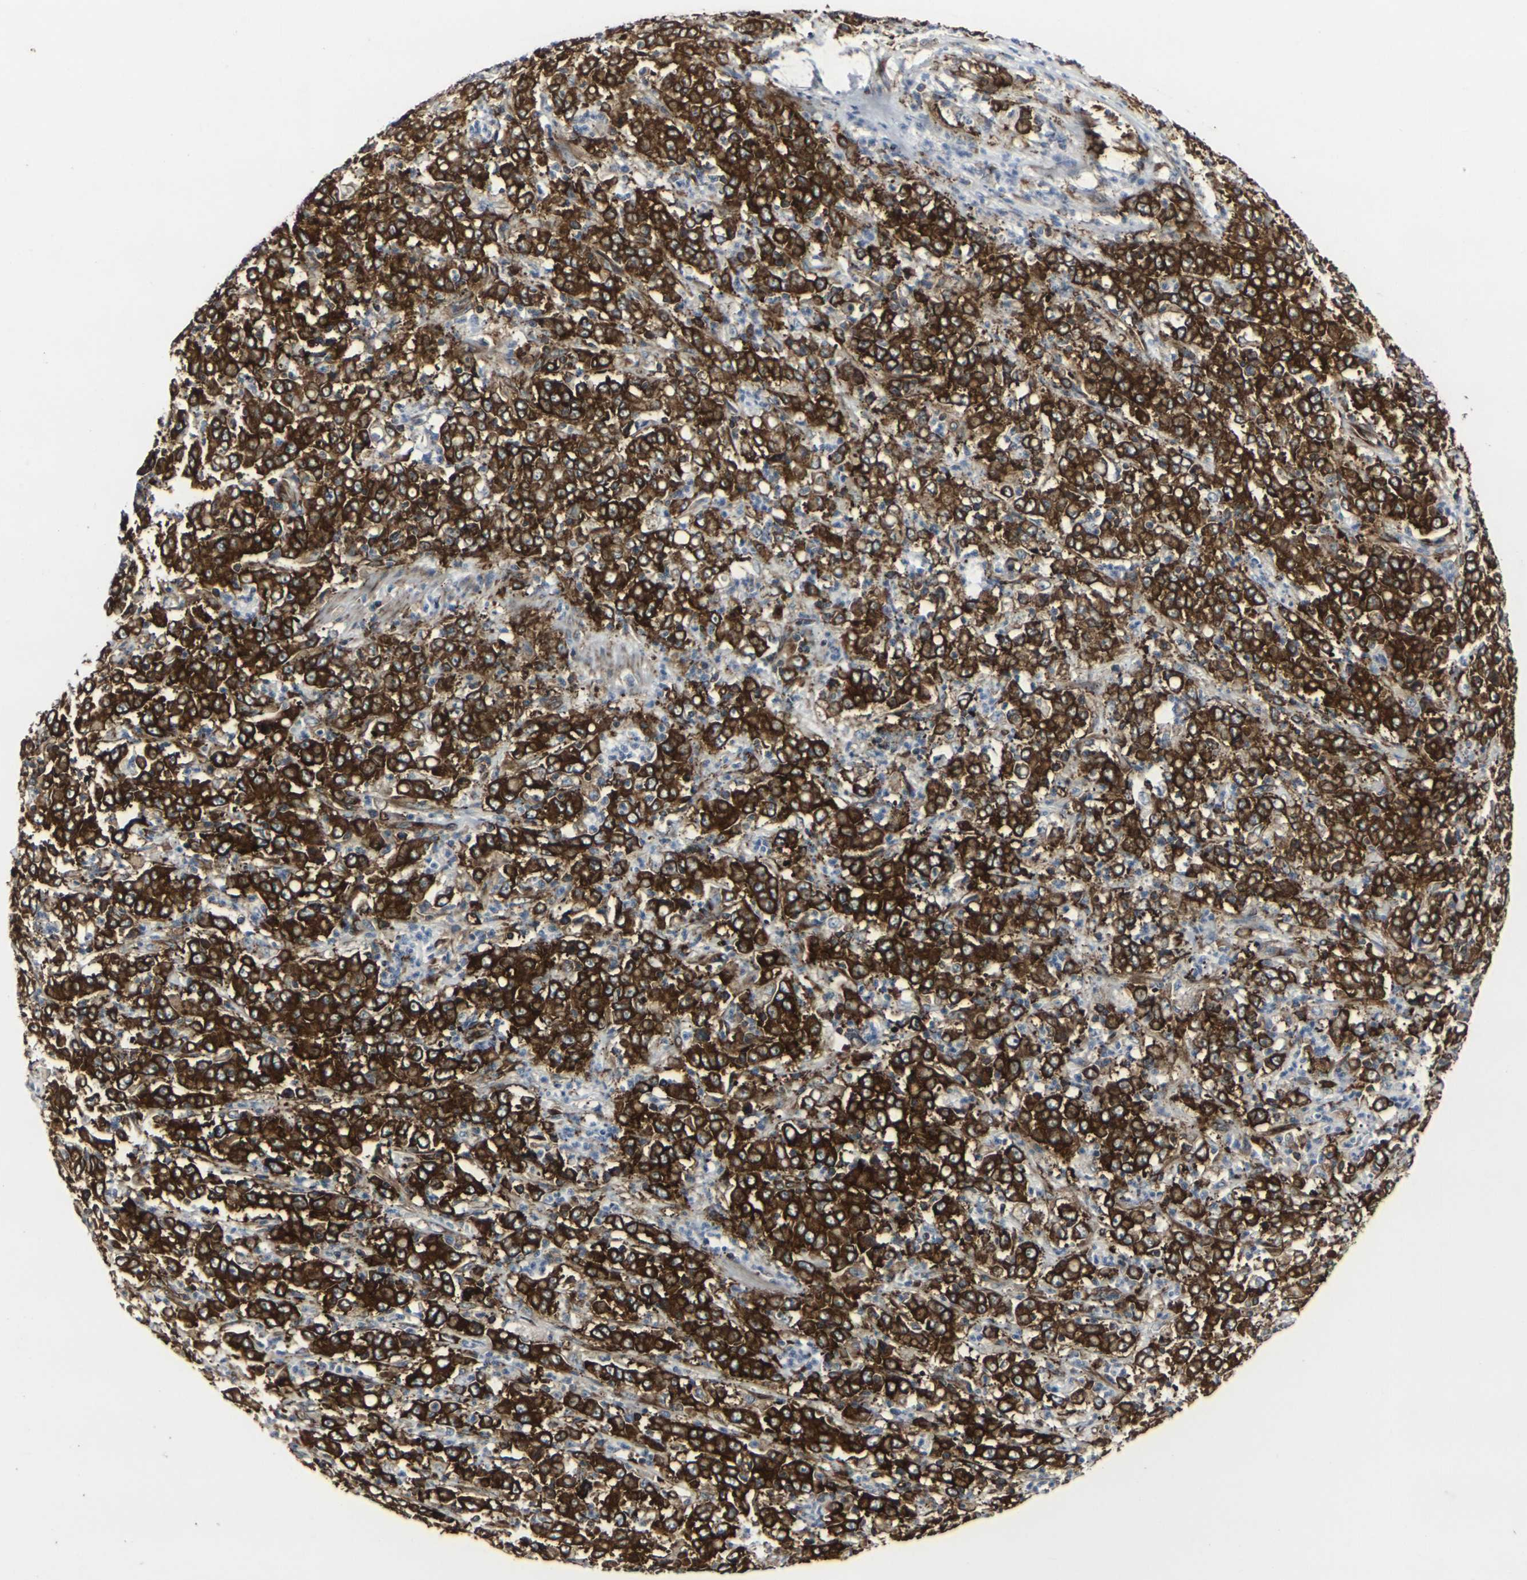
{"staining": {"intensity": "strong", "quantity": ">75%", "location": "cytoplasmic/membranous"}, "tissue": "stomach cancer", "cell_type": "Tumor cells", "image_type": "cancer", "snomed": [{"axis": "morphology", "description": "Adenocarcinoma, NOS"}, {"axis": "topography", "description": "Stomach, lower"}], "caption": "Protein analysis of stomach adenocarcinoma tissue exhibits strong cytoplasmic/membranous staining in about >75% of tumor cells.", "gene": "MARCHF2", "patient": {"sex": "female", "age": 71}}